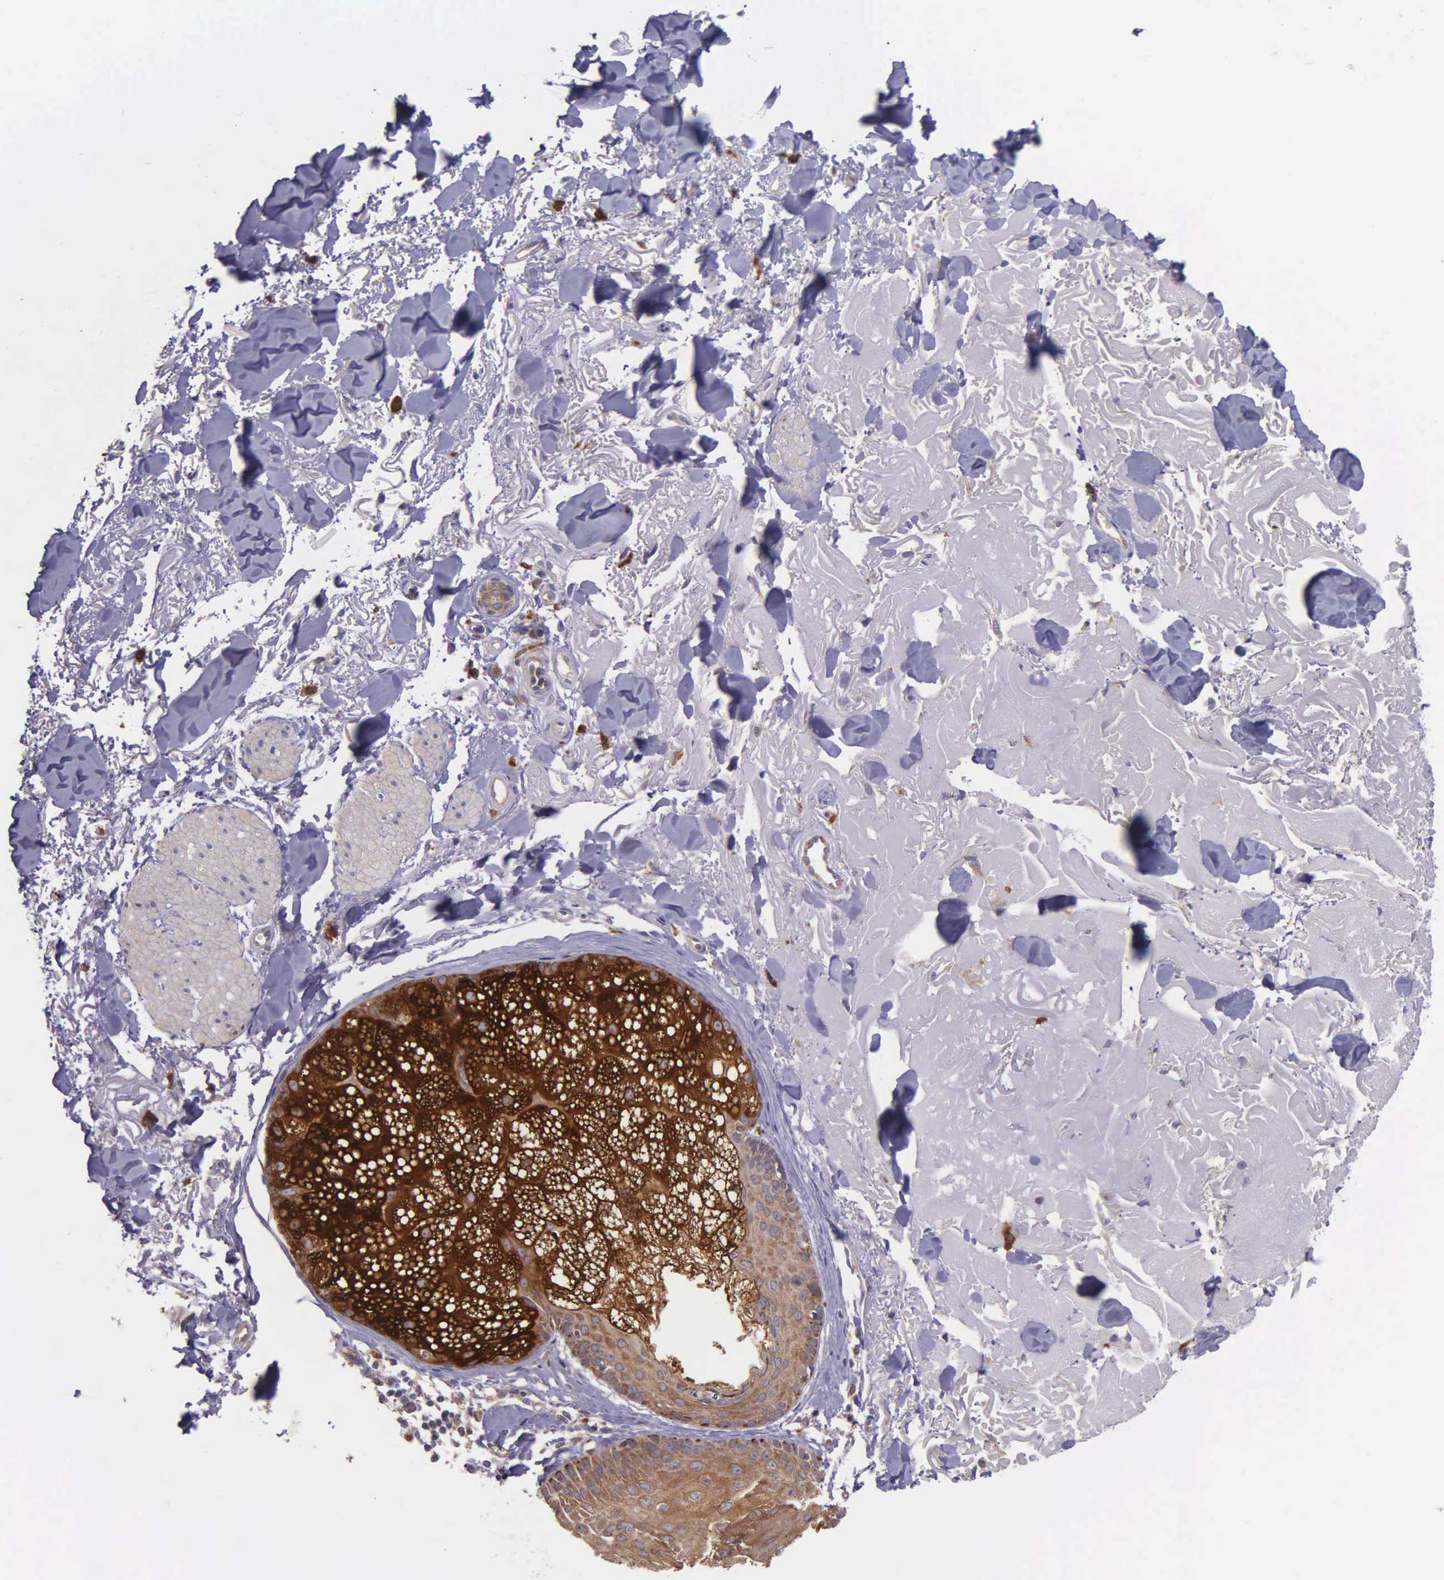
{"staining": {"intensity": "moderate", "quantity": ">75%", "location": "cytoplasmic/membranous"}, "tissue": "skin", "cell_type": "Fibroblasts", "image_type": "normal", "snomed": [{"axis": "morphology", "description": "Normal tissue, NOS"}, {"axis": "topography", "description": "Skin"}], "caption": "Fibroblasts show medium levels of moderate cytoplasmic/membranous expression in about >75% of cells in normal human skin.", "gene": "NSDHL", "patient": {"sex": "male", "age": 86}}